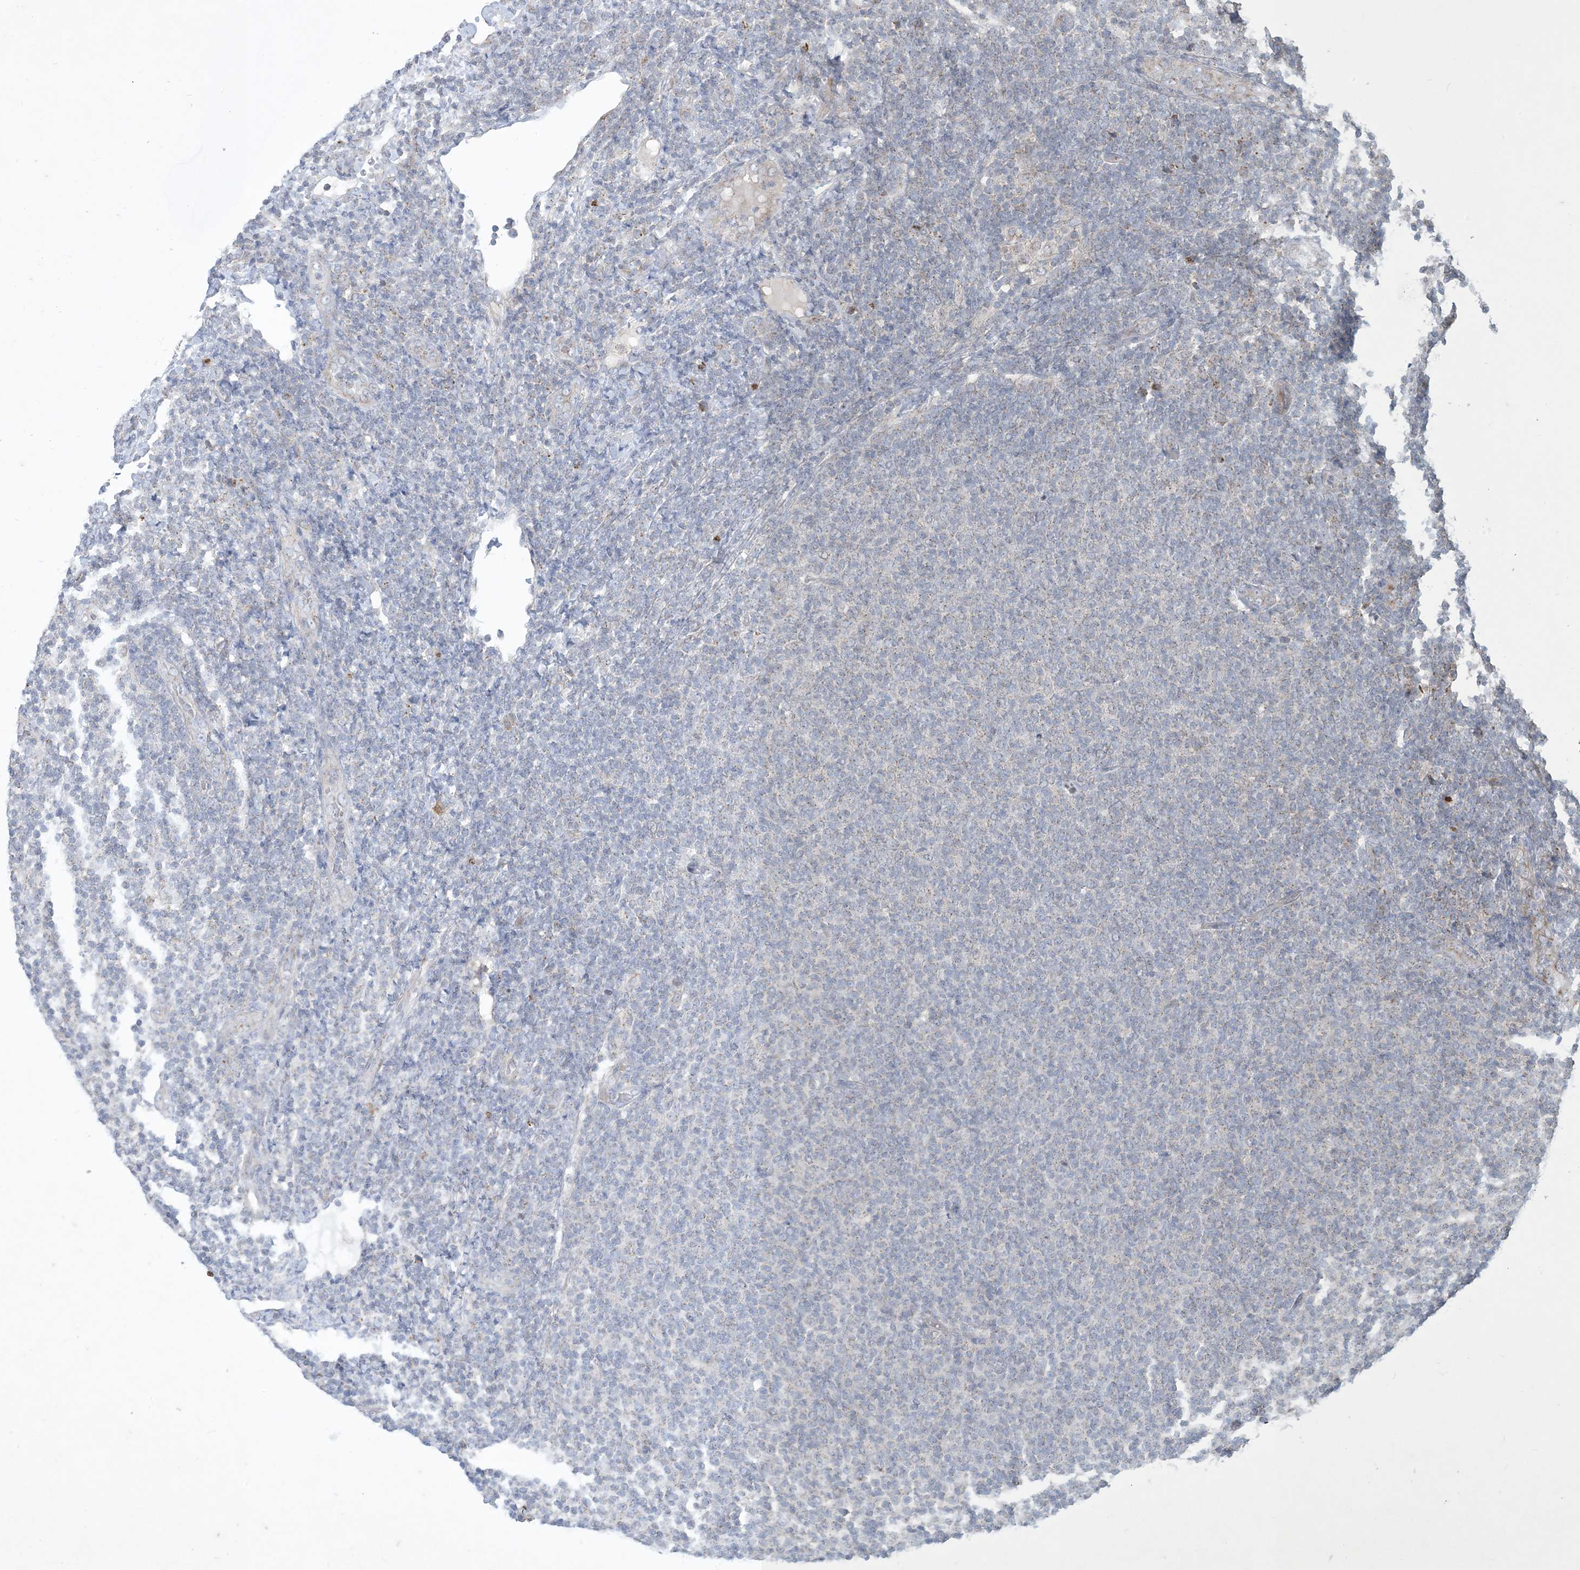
{"staining": {"intensity": "negative", "quantity": "none", "location": "none"}, "tissue": "lymphoma", "cell_type": "Tumor cells", "image_type": "cancer", "snomed": [{"axis": "morphology", "description": "Malignant lymphoma, non-Hodgkin's type, Low grade"}, {"axis": "topography", "description": "Lymph node"}], "caption": "This is an IHC photomicrograph of human malignant lymphoma, non-Hodgkin's type (low-grade). There is no expression in tumor cells.", "gene": "CCDC14", "patient": {"sex": "male", "age": 66}}